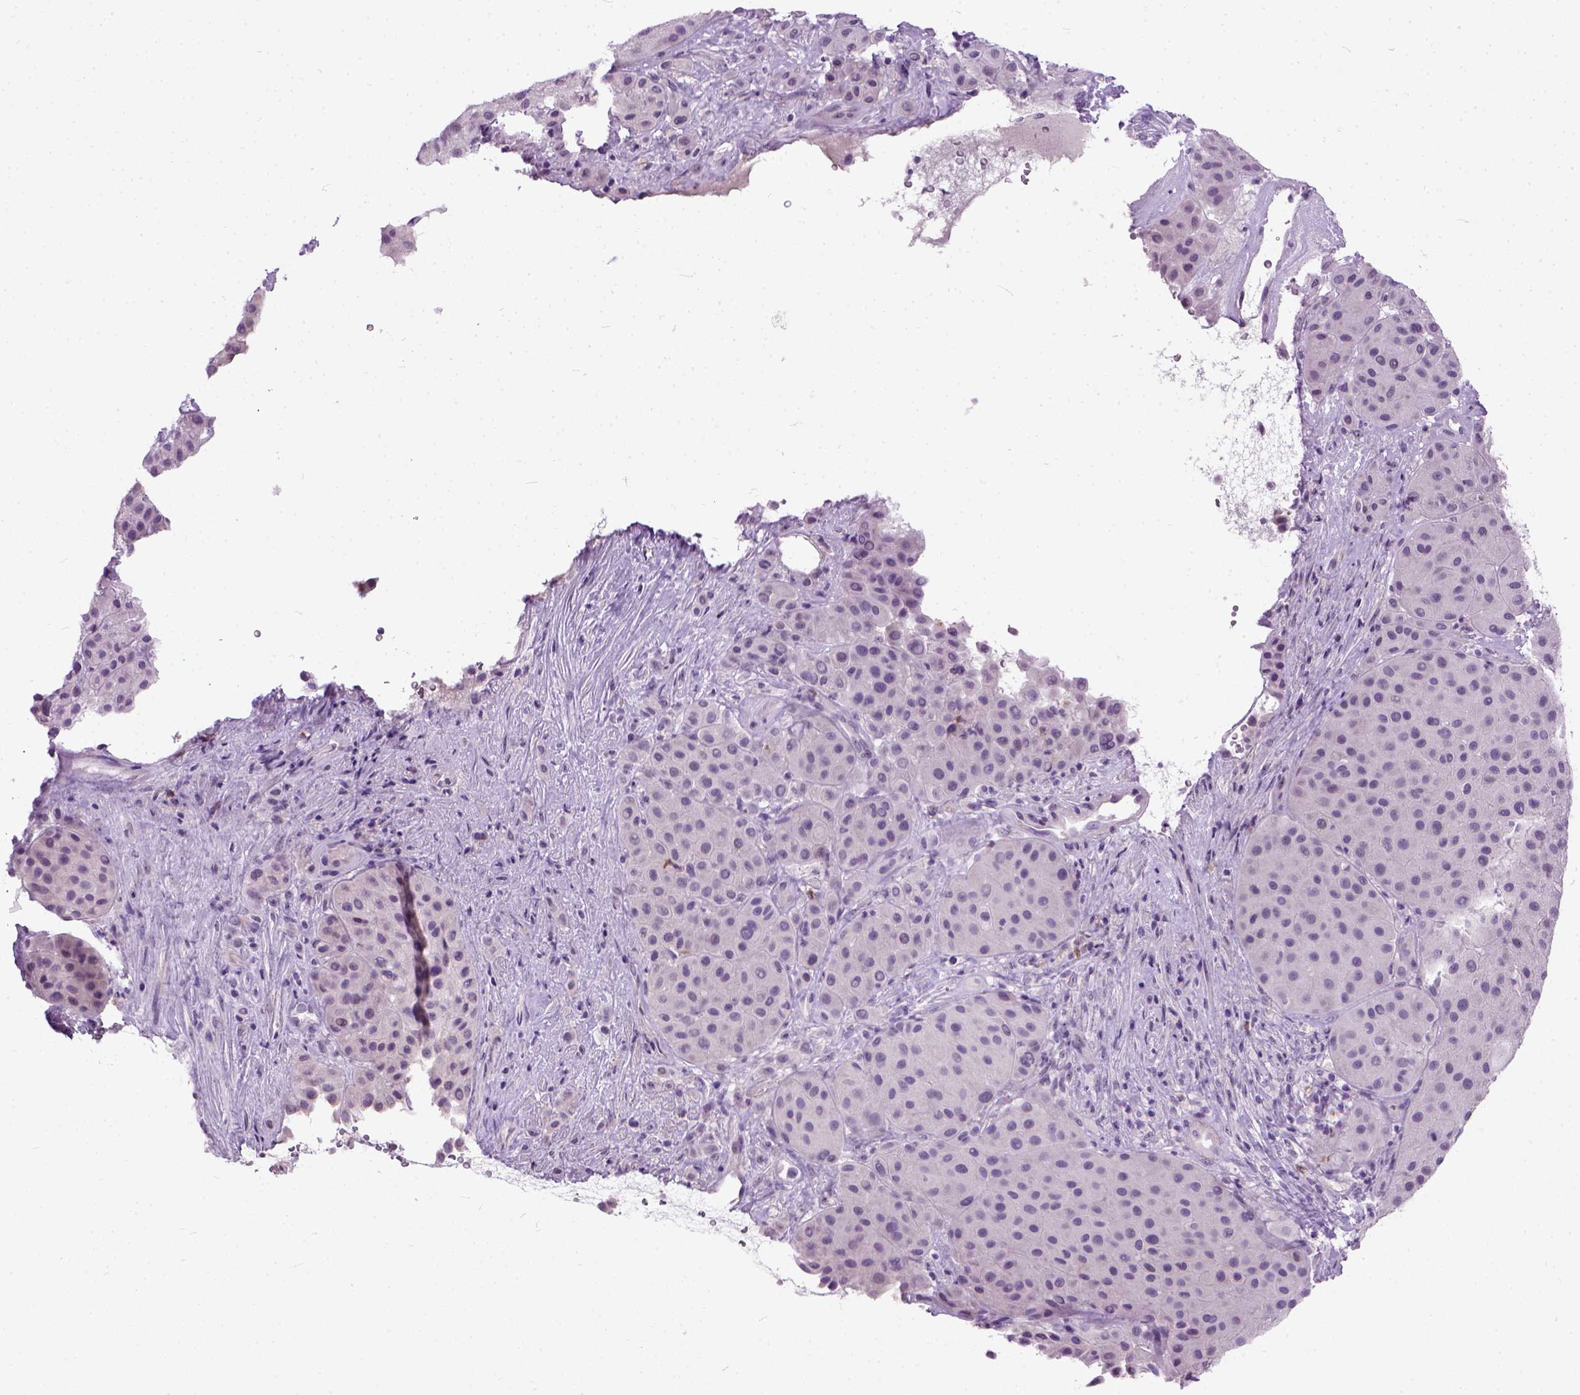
{"staining": {"intensity": "negative", "quantity": "none", "location": "none"}, "tissue": "melanoma", "cell_type": "Tumor cells", "image_type": "cancer", "snomed": [{"axis": "morphology", "description": "Malignant melanoma, Metastatic site"}, {"axis": "topography", "description": "Smooth muscle"}], "caption": "This is an immunohistochemistry (IHC) photomicrograph of human malignant melanoma (metastatic site). There is no positivity in tumor cells.", "gene": "MAPT", "patient": {"sex": "male", "age": 41}}